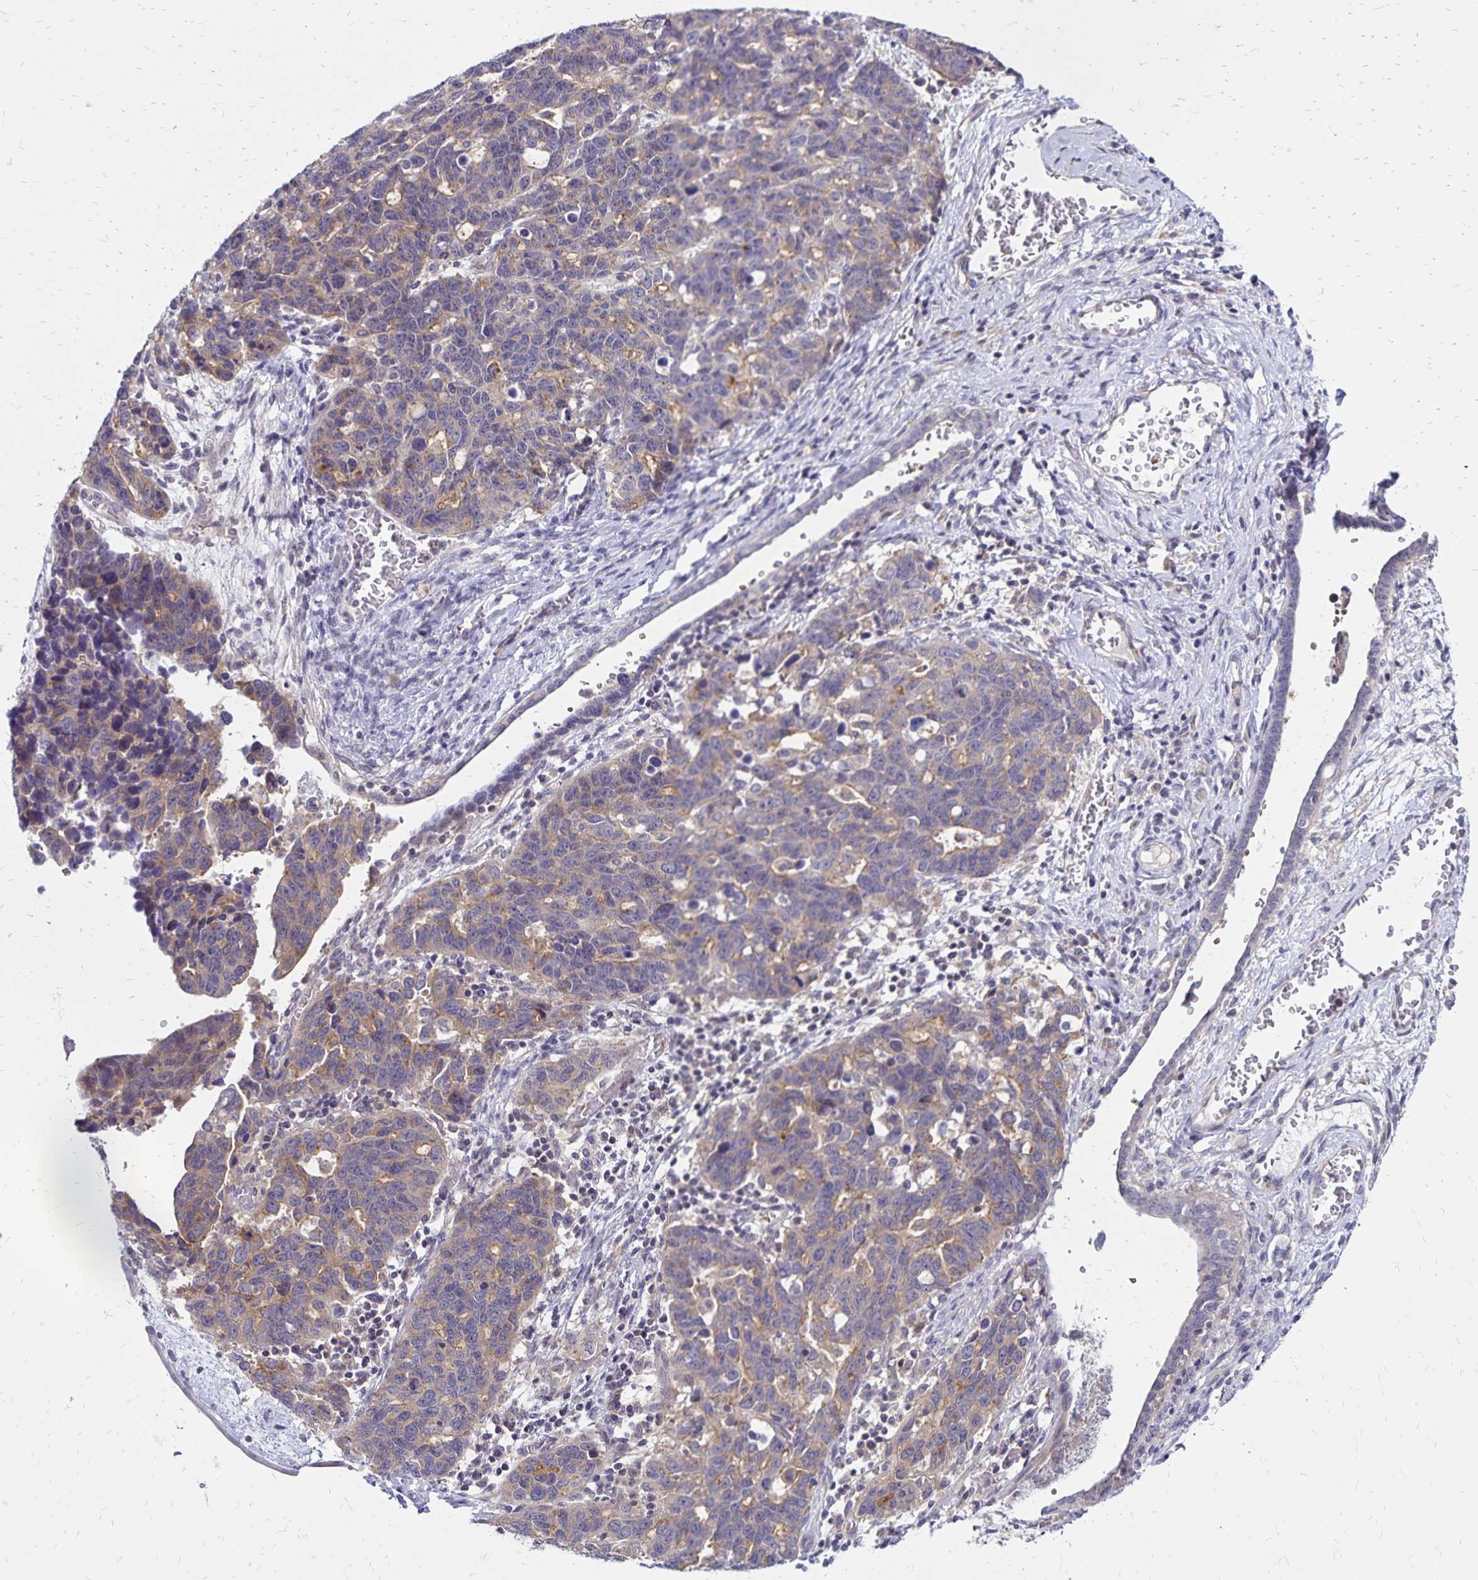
{"staining": {"intensity": "weak", "quantity": "25%-75%", "location": "cytoplasmic/membranous"}, "tissue": "ovarian cancer", "cell_type": "Tumor cells", "image_type": "cancer", "snomed": [{"axis": "morphology", "description": "Cystadenocarcinoma, serous, NOS"}, {"axis": "topography", "description": "Ovary"}], "caption": "Human ovarian serous cystadenocarcinoma stained with a brown dye exhibits weak cytoplasmic/membranous positive staining in about 25%-75% of tumor cells.", "gene": "FSD1", "patient": {"sex": "female", "age": 69}}